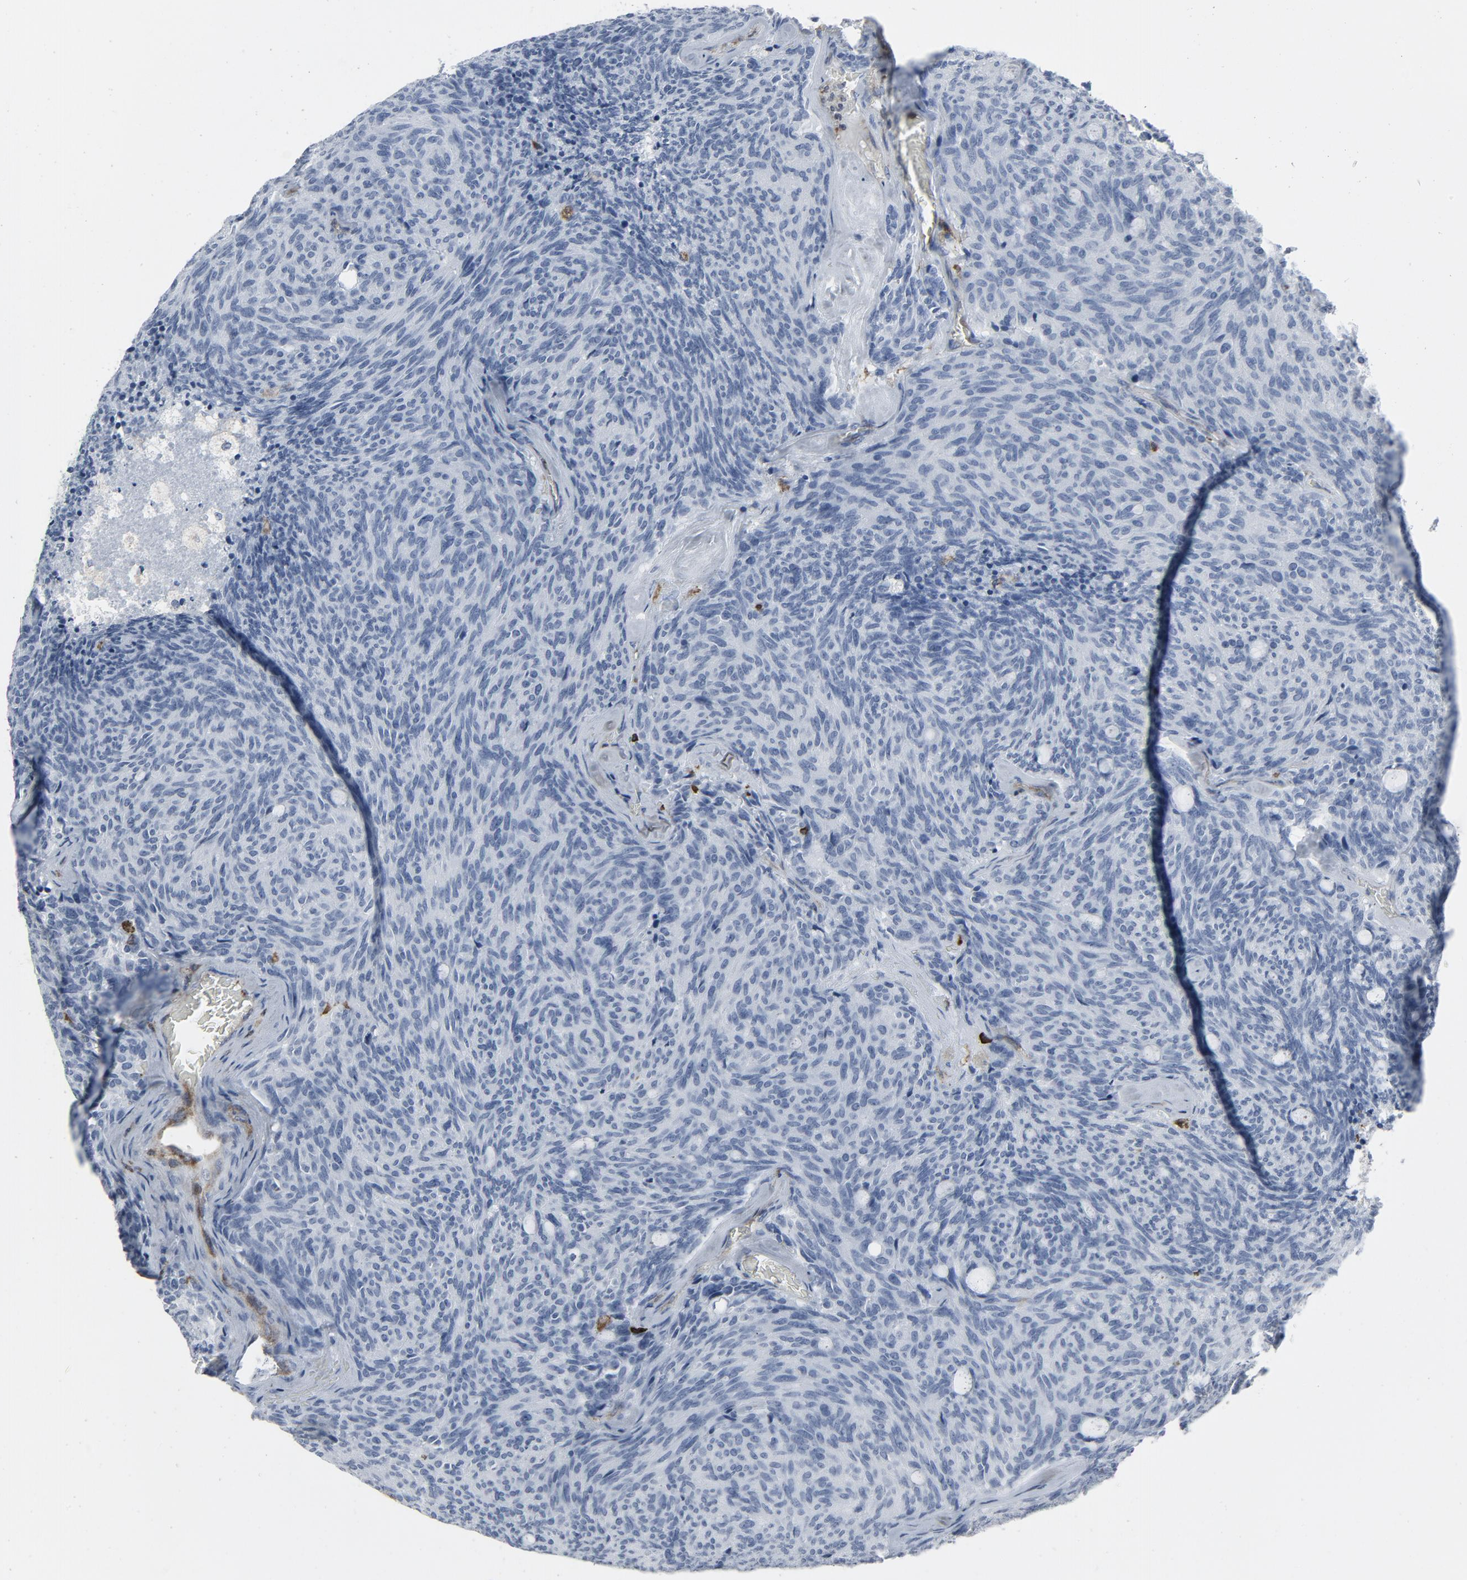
{"staining": {"intensity": "negative", "quantity": "none", "location": "none"}, "tissue": "carcinoid", "cell_type": "Tumor cells", "image_type": "cancer", "snomed": [{"axis": "morphology", "description": "Carcinoid, malignant, NOS"}, {"axis": "topography", "description": "Pancreas"}], "caption": "IHC micrograph of carcinoid stained for a protein (brown), which shows no staining in tumor cells.", "gene": "LCP2", "patient": {"sex": "female", "age": 54}}